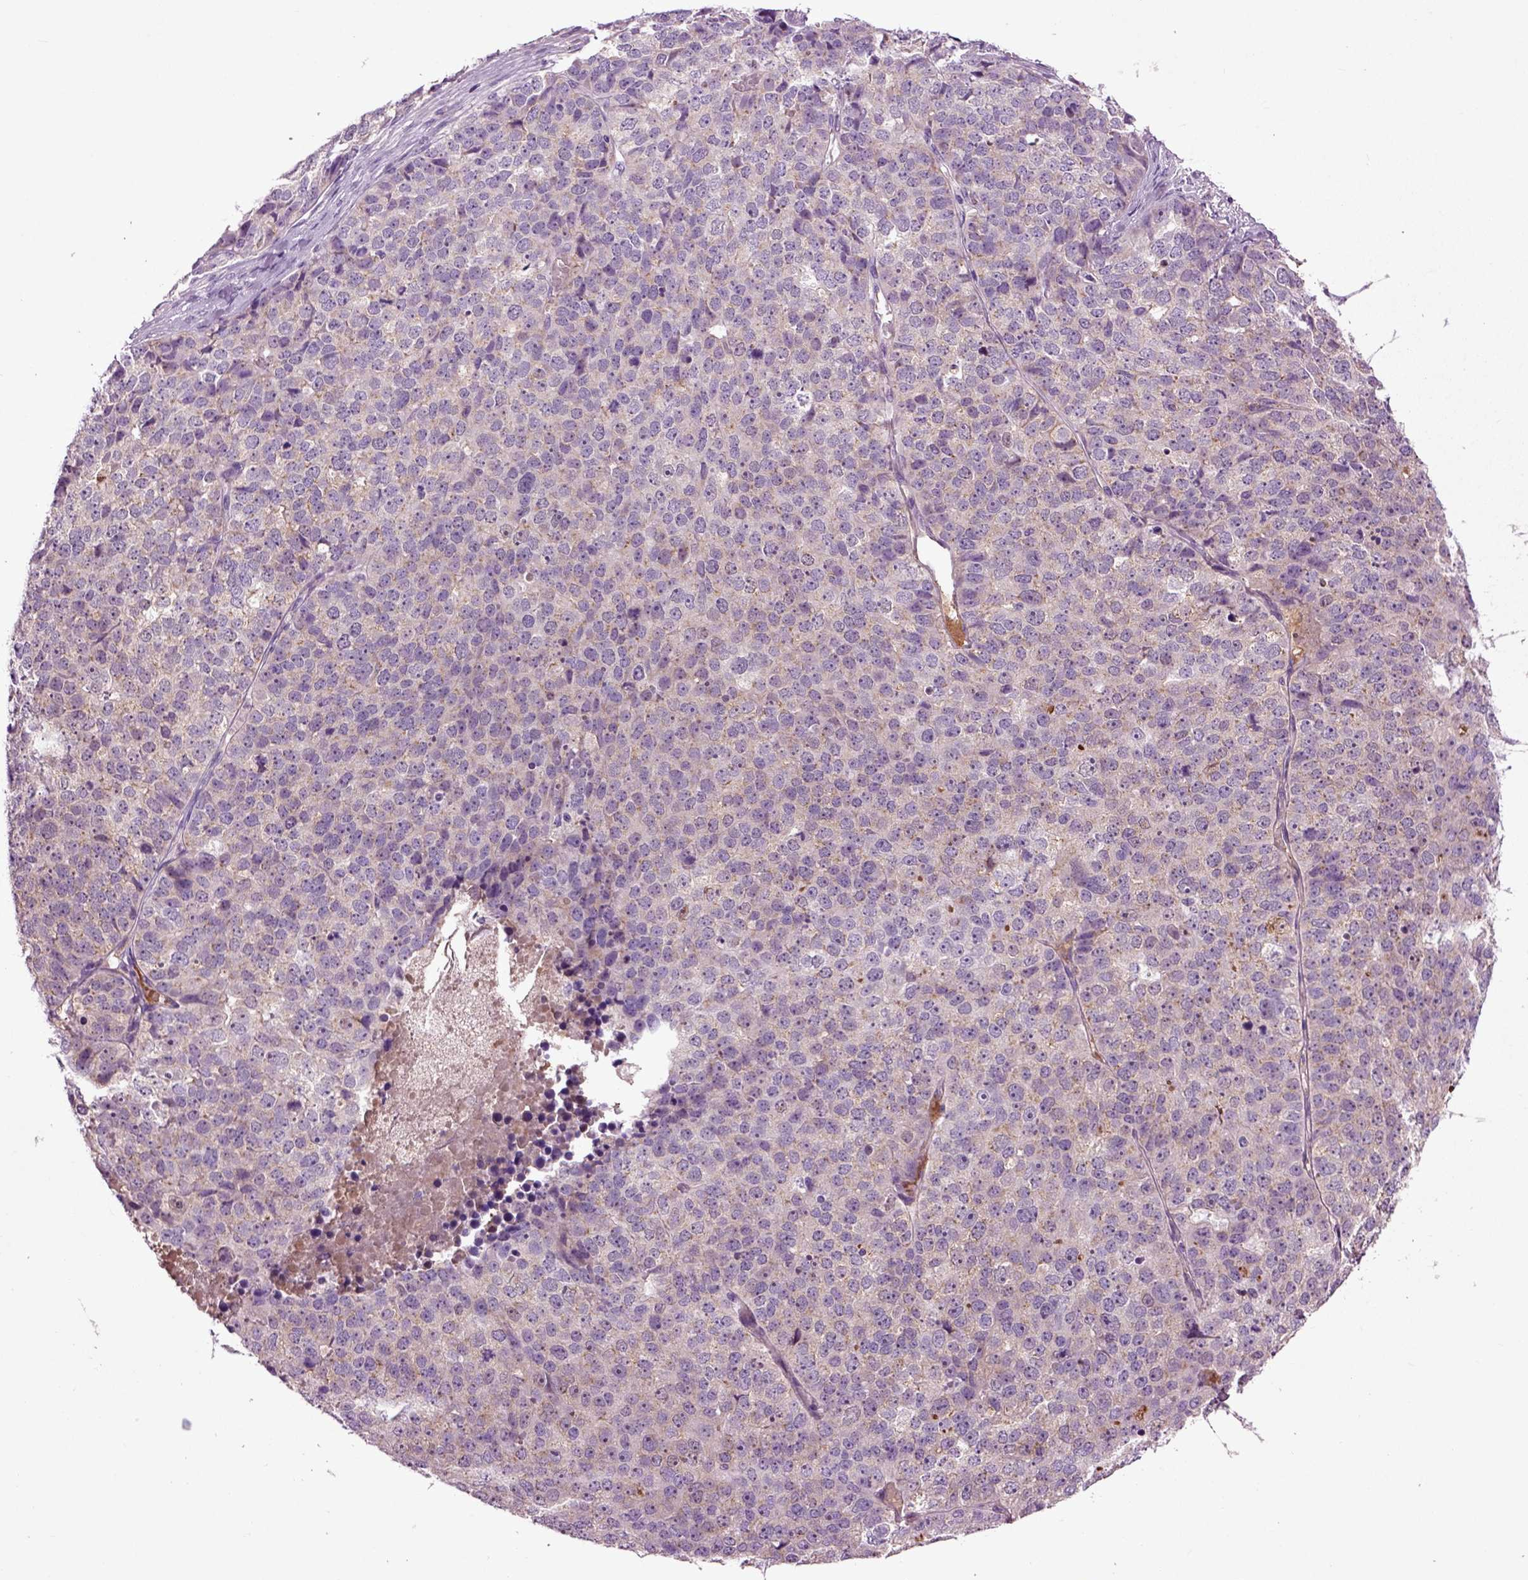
{"staining": {"intensity": "negative", "quantity": "none", "location": "none"}, "tissue": "stomach cancer", "cell_type": "Tumor cells", "image_type": "cancer", "snomed": [{"axis": "morphology", "description": "Adenocarcinoma, NOS"}, {"axis": "topography", "description": "Stomach"}], "caption": "Tumor cells show no significant protein staining in adenocarcinoma (stomach).", "gene": "SPON1", "patient": {"sex": "male", "age": 69}}